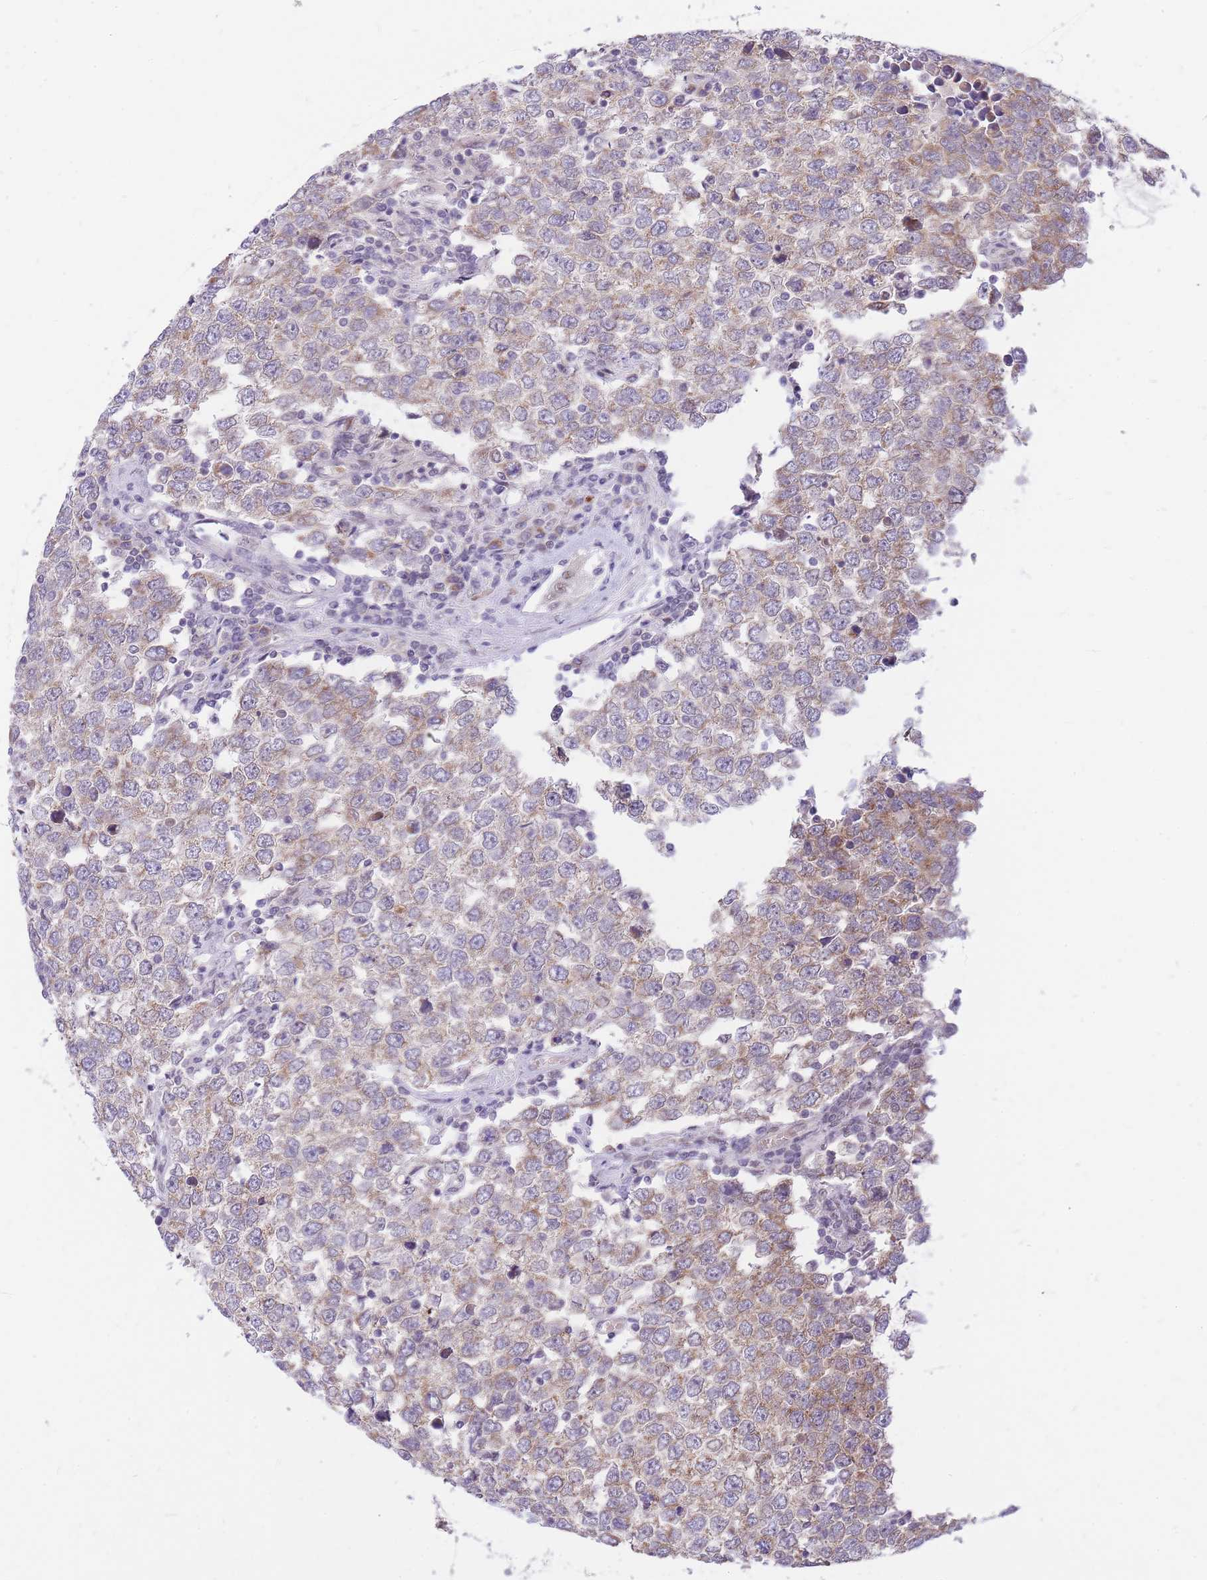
{"staining": {"intensity": "weak", "quantity": ">75%", "location": "cytoplasmic/membranous"}, "tissue": "testis cancer", "cell_type": "Tumor cells", "image_type": "cancer", "snomed": [{"axis": "morphology", "description": "Seminoma, NOS"}, {"axis": "morphology", "description": "Carcinoma, Embryonal, NOS"}, {"axis": "topography", "description": "Testis"}], "caption": "Testis cancer (embryonal carcinoma) was stained to show a protein in brown. There is low levels of weak cytoplasmic/membranous positivity in approximately >75% of tumor cells.", "gene": "MINDY2", "patient": {"sex": "male", "age": 28}}